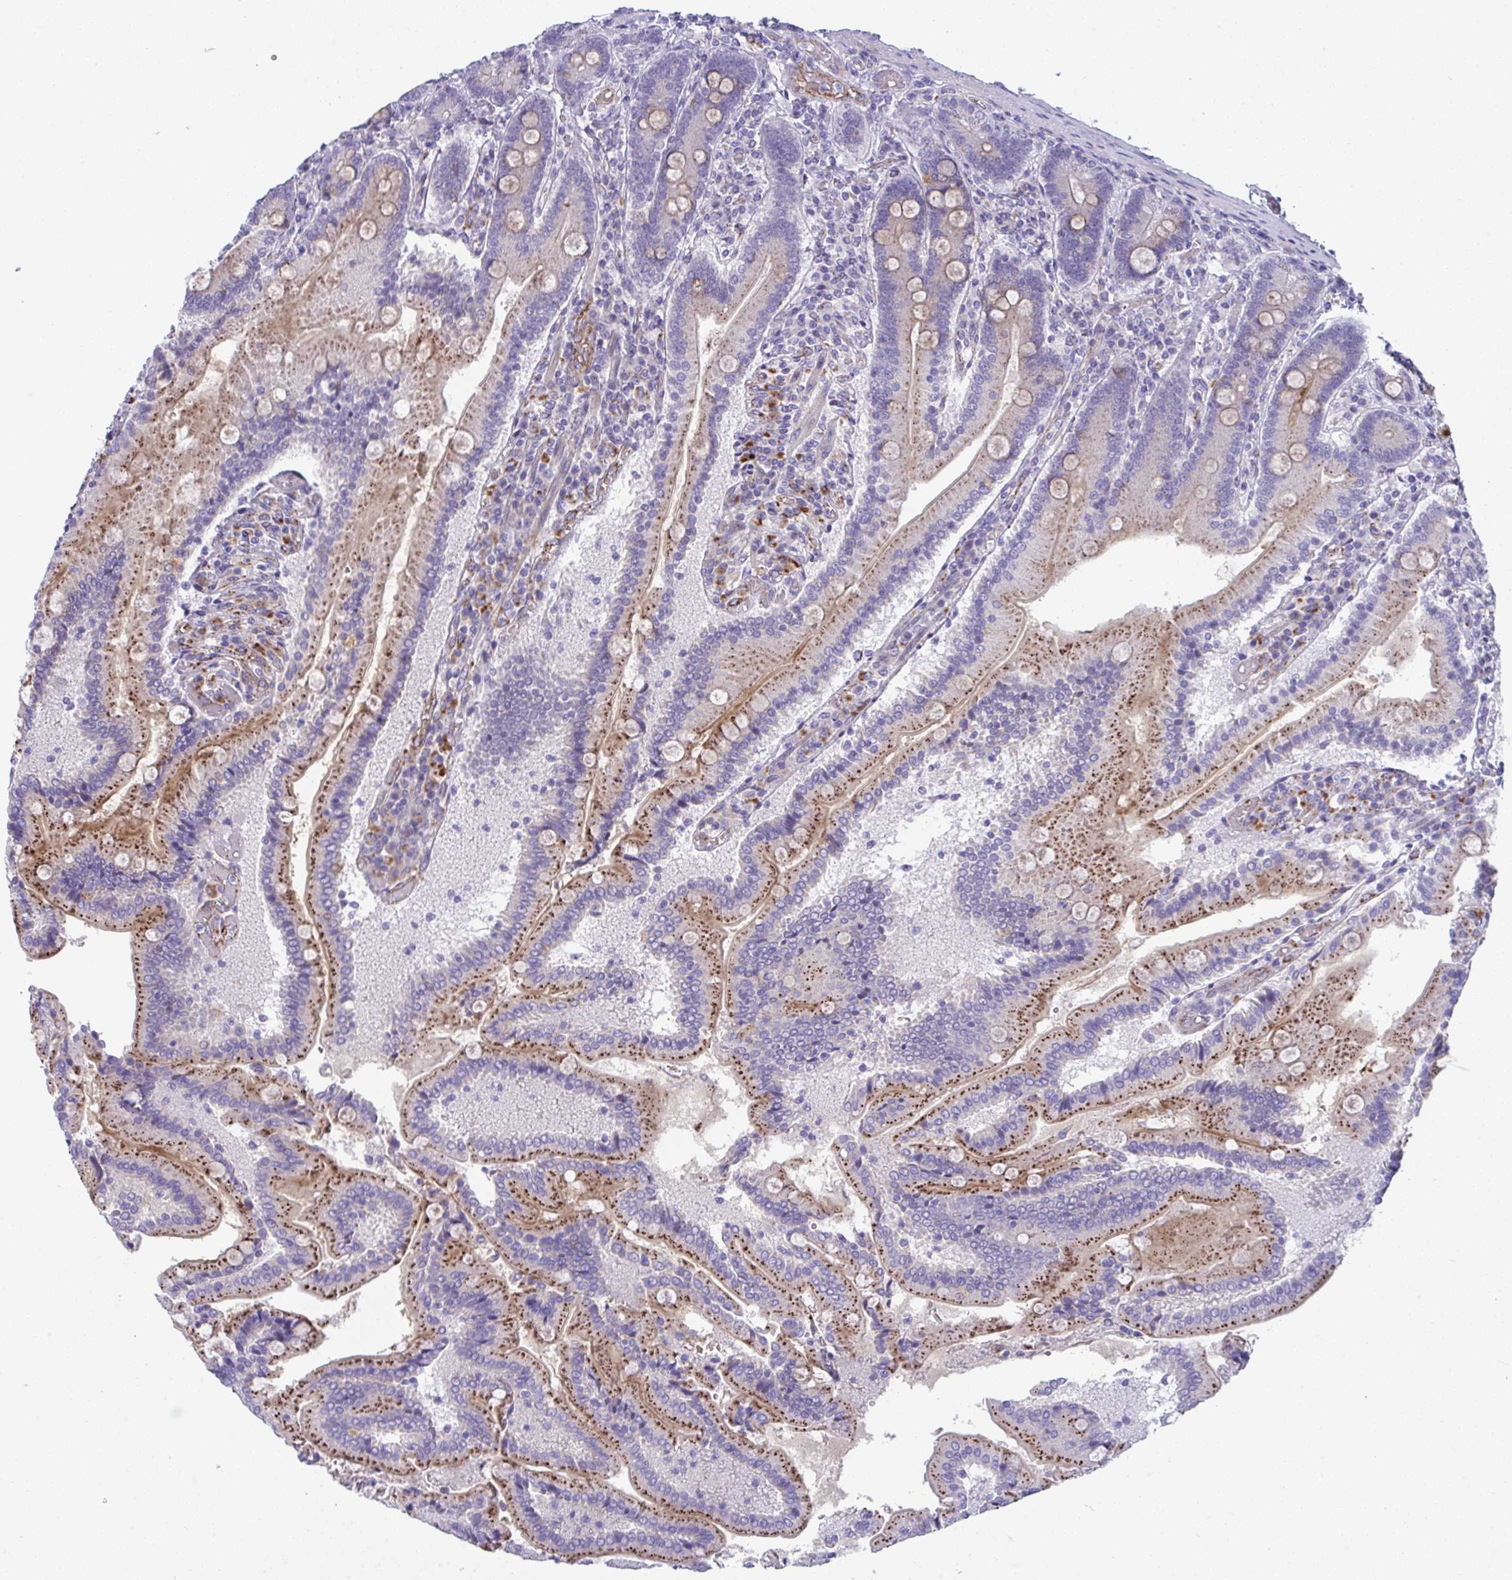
{"staining": {"intensity": "moderate", "quantity": "25%-75%", "location": "cytoplasmic/membranous"}, "tissue": "duodenum", "cell_type": "Glandular cells", "image_type": "normal", "snomed": [{"axis": "morphology", "description": "Normal tissue, NOS"}, {"axis": "topography", "description": "Duodenum"}], "caption": "Brown immunohistochemical staining in unremarkable duodenum shows moderate cytoplasmic/membranous staining in about 25%-75% of glandular cells. (DAB = brown stain, brightfield microscopy at high magnification).", "gene": "TOR1AIP2", "patient": {"sex": "female", "age": 62}}